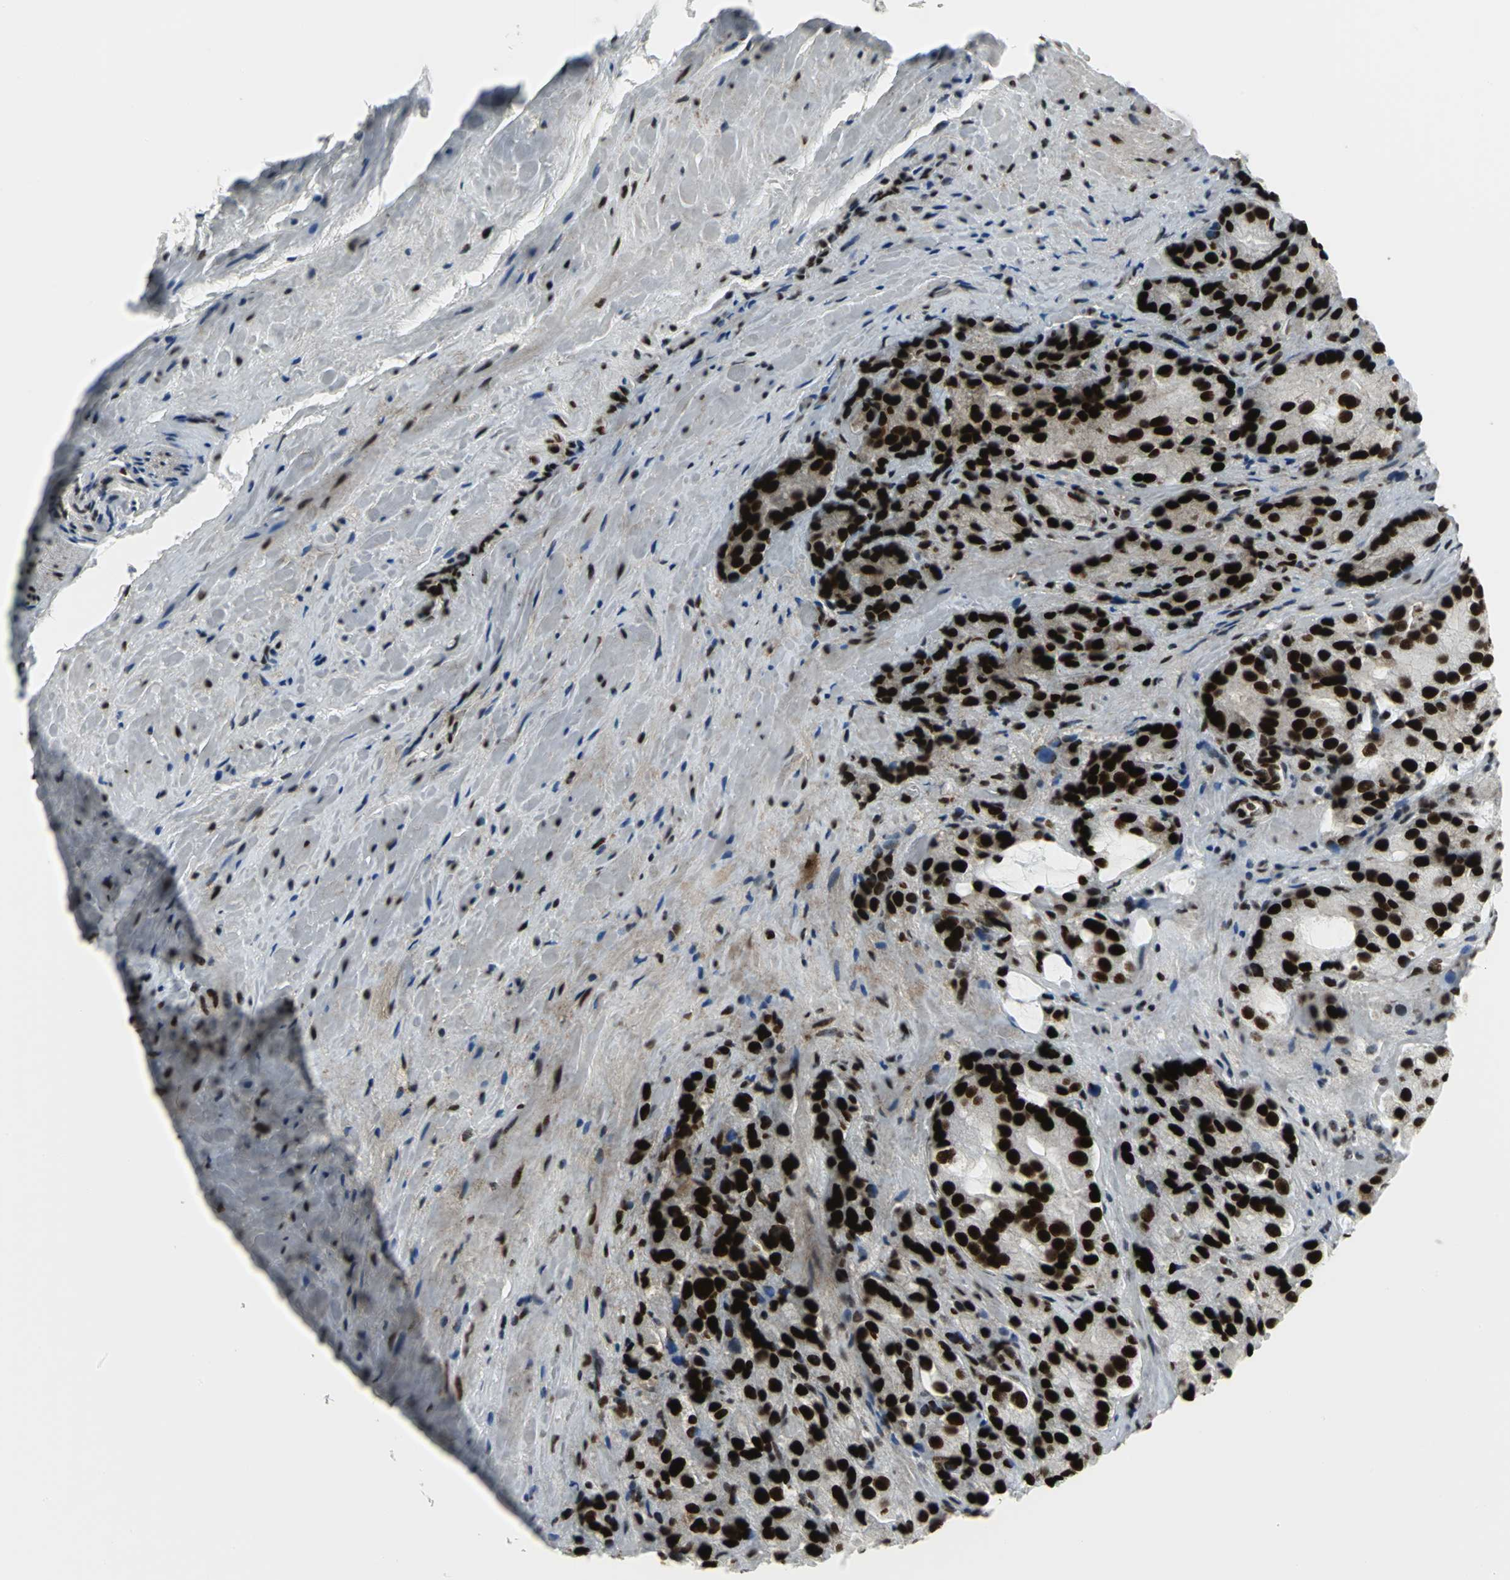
{"staining": {"intensity": "strong", "quantity": ">75%", "location": "cytoplasmic/membranous"}, "tissue": "prostate cancer", "cell_type": "Tumor cells", "image_type": "cancer", "snomed": [{"axis": "morphology", "description": "Adenocarcinoma, High grade"}, {"axis": "topography", "description": "Prostate"}], "caption": "The micrograph displays staining of prostate cancer (high-grade adenocarcinoma), revealing strong cytoplasmic/membranous protein staining (brown color) within tumor cells. (Stains: DAB in brown, nuclei in blue, Microscopy: brightfield microscopy at high magnification).", "gene": "SMARCA4", "patient": {"sex": "male", "age": 70}}